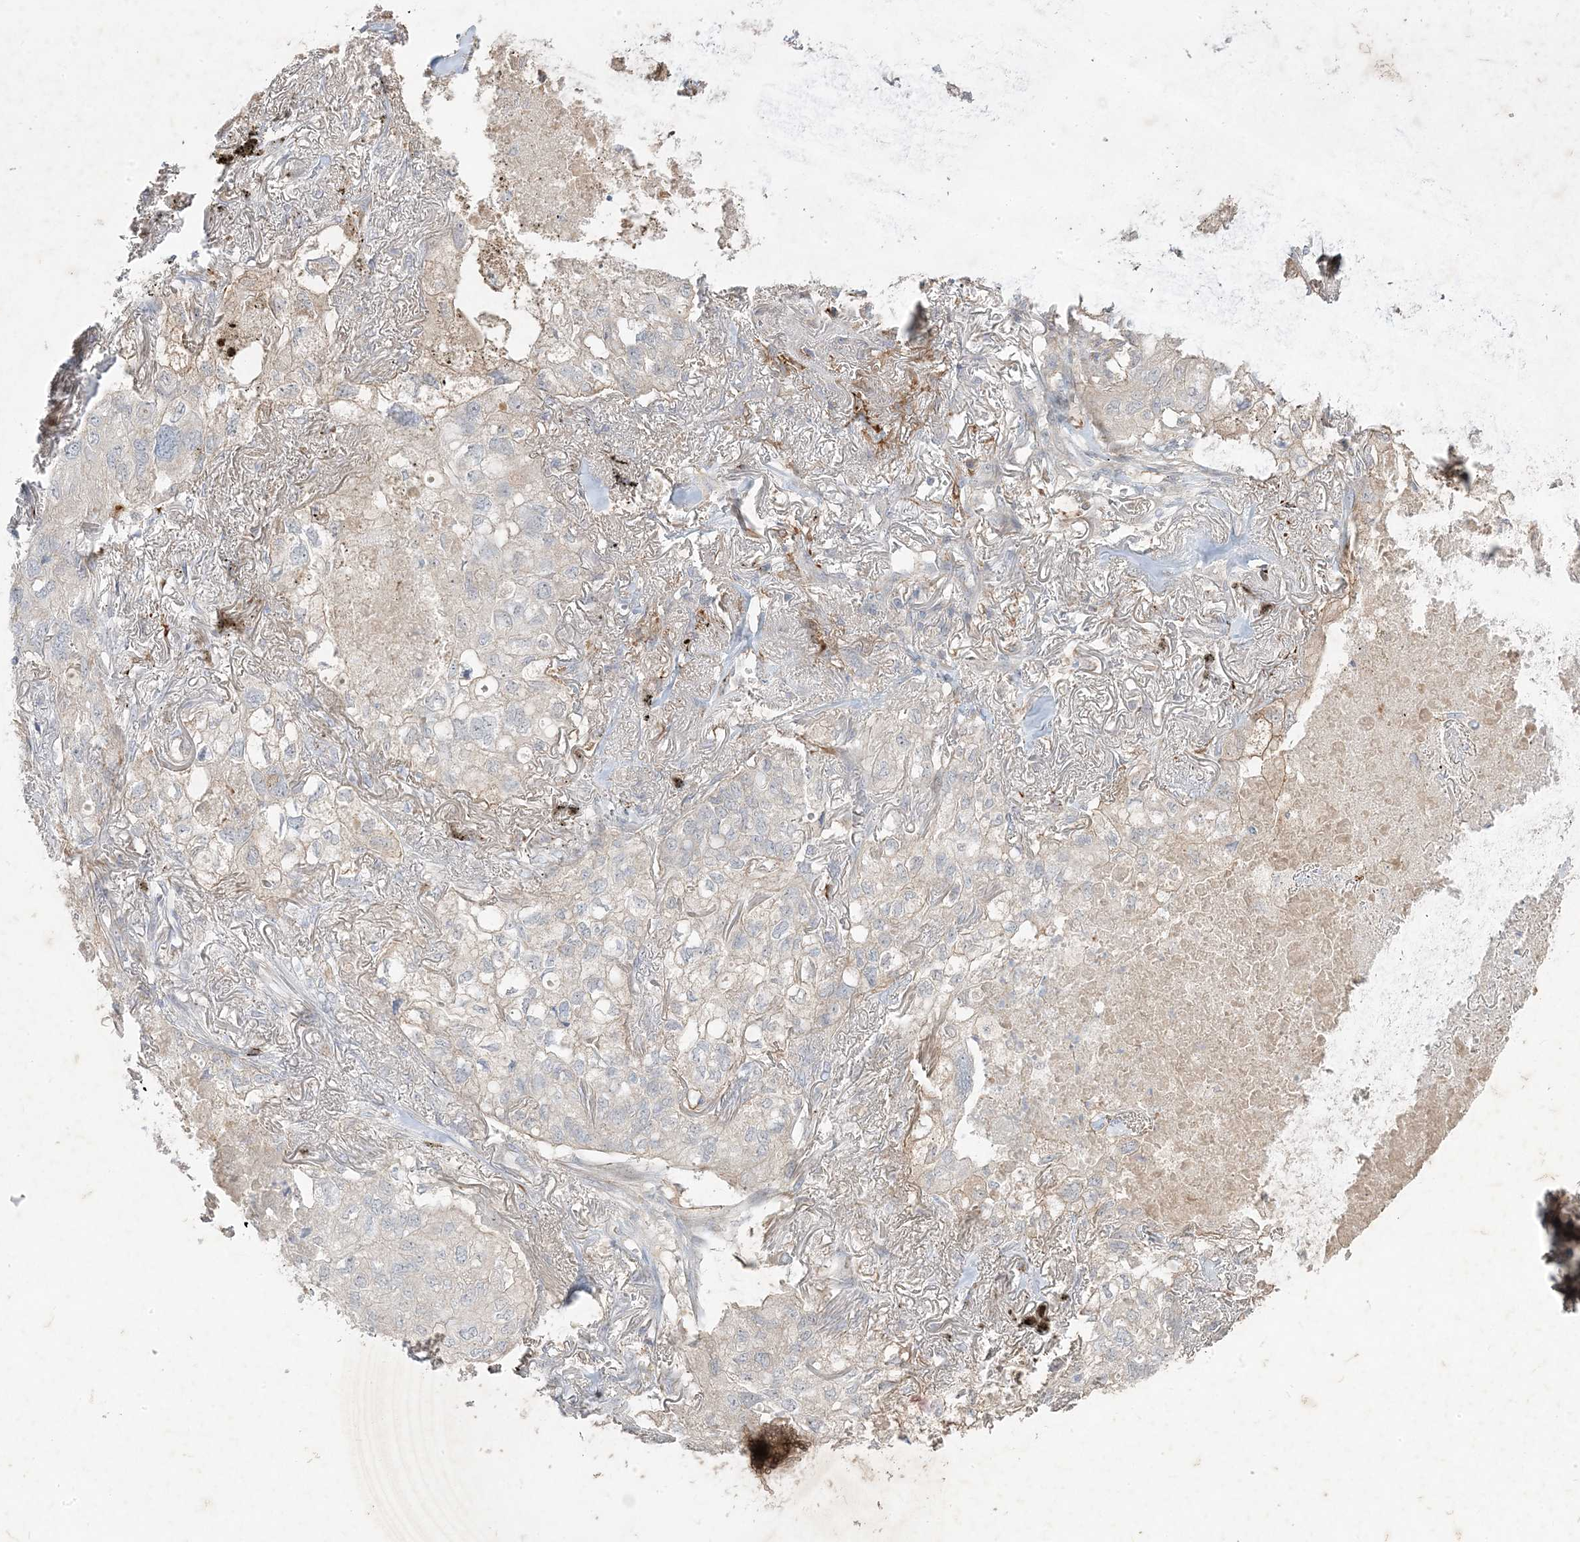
{"staining": {"intensity": "negative", "quantity": "none", "location": "none"}, "tissue": "lung cancer", "cell_type": "Tumor cells", "image_type": "cancer", "snomed": [{"axis": "morphology", "description": "Adenocarcinoma, NOS"}, {"axis": "topography", "description": "Lung"}], "caption": "Lung cancer (adenocarcinoma) stained for a protein using immunohistochemistry (IHC) exhibits no expression tumor cells.", "gene": "RGL4", "patient": {"sex": "male", "age": 65}}